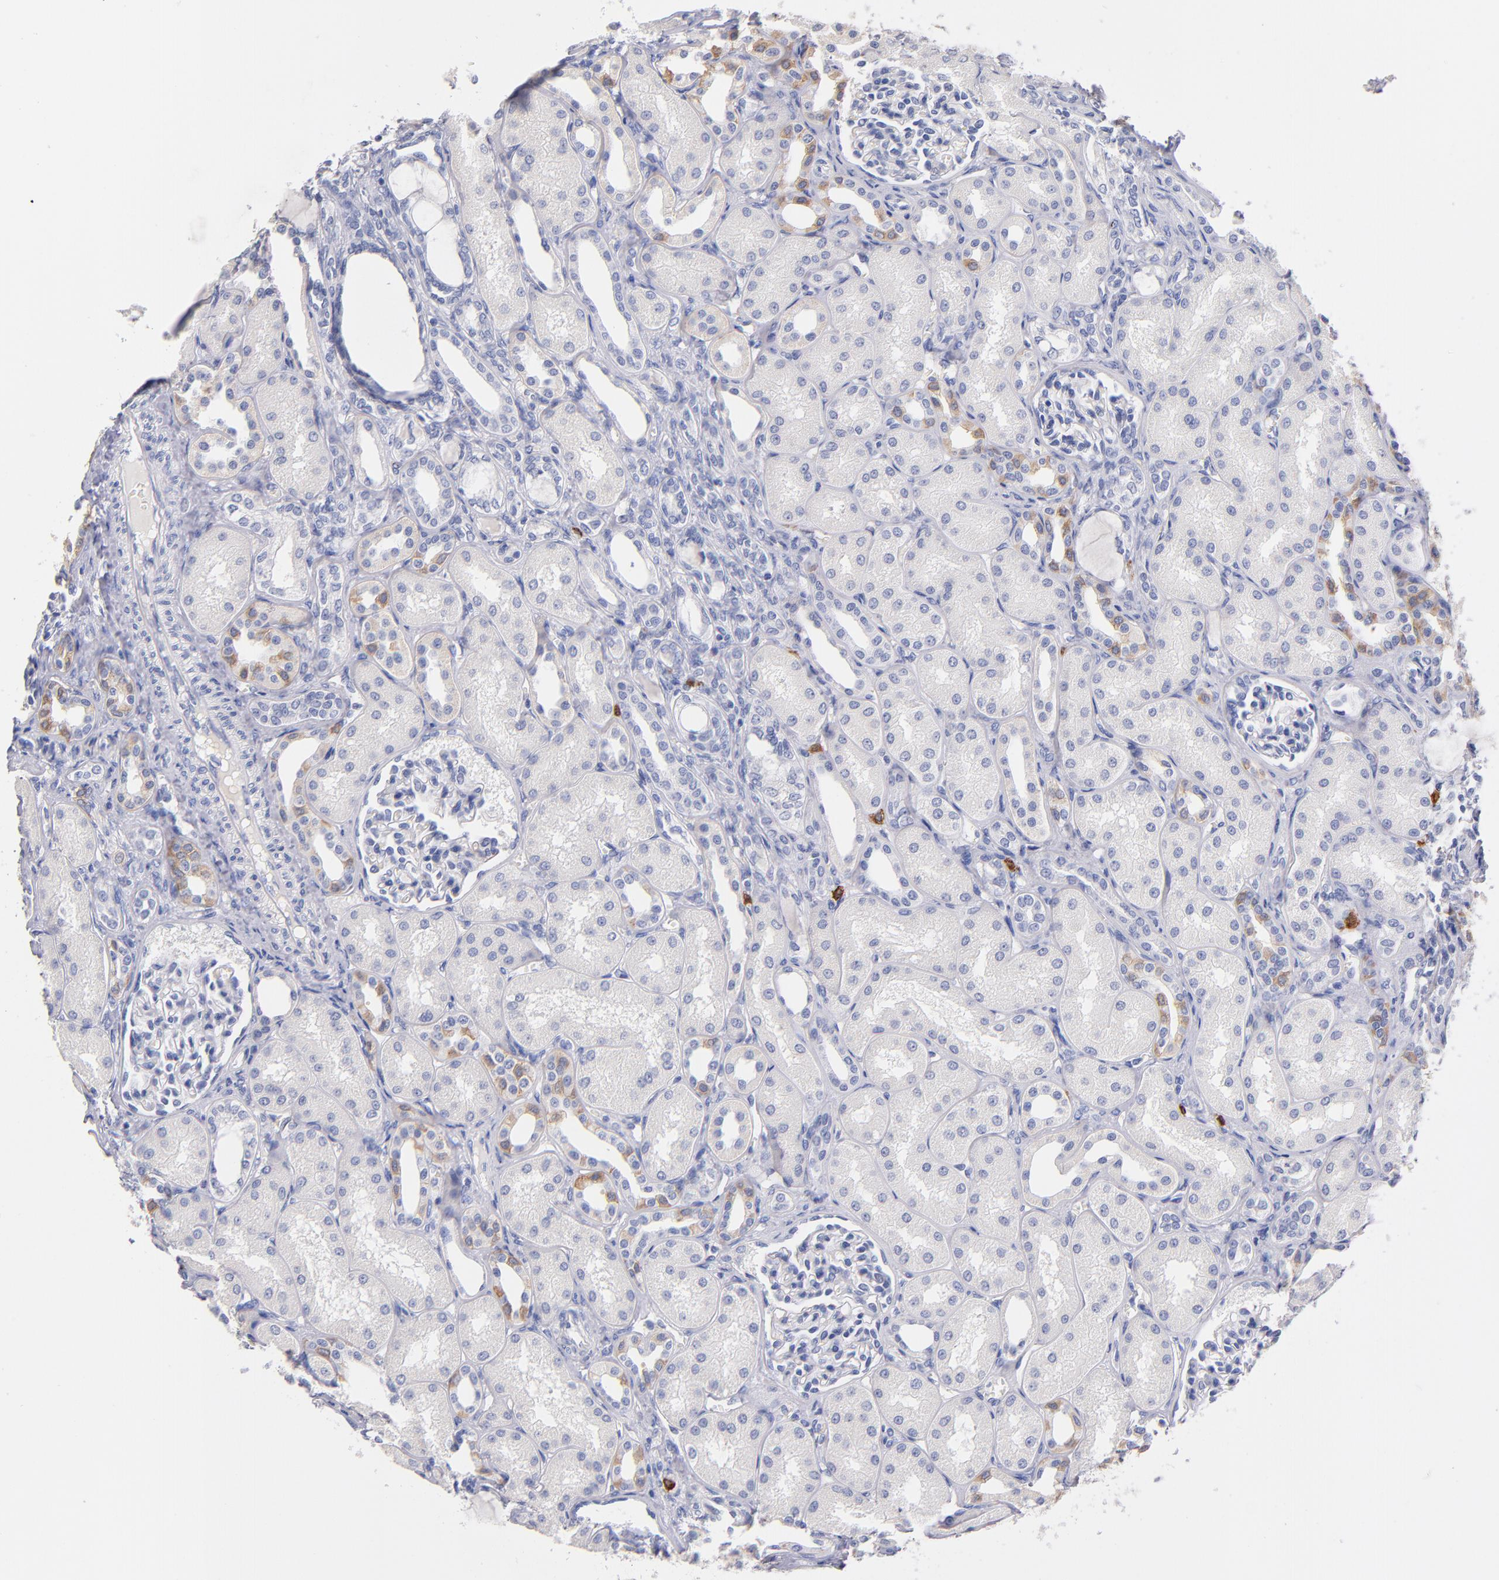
{"staining": {"intensity": "negative", "quantity": "none", "location": "none"}, "tissue": "kidney", "cell_type": "Cells in glomeruli", "image_type": "normal", "snomed": [{"axis": "morphology", "description": "Normal tissue, NOS"}, {"axis": "topography", "description": "Kidney"}], "caption": "Cells in glomeruli show no significant positivity in unremarkable kidney. (Immunohistochemistry (ihc), brightfield microscopy, high magnification).", "gene": "KIT", "patient": {"sex": "male", "age": 7}}